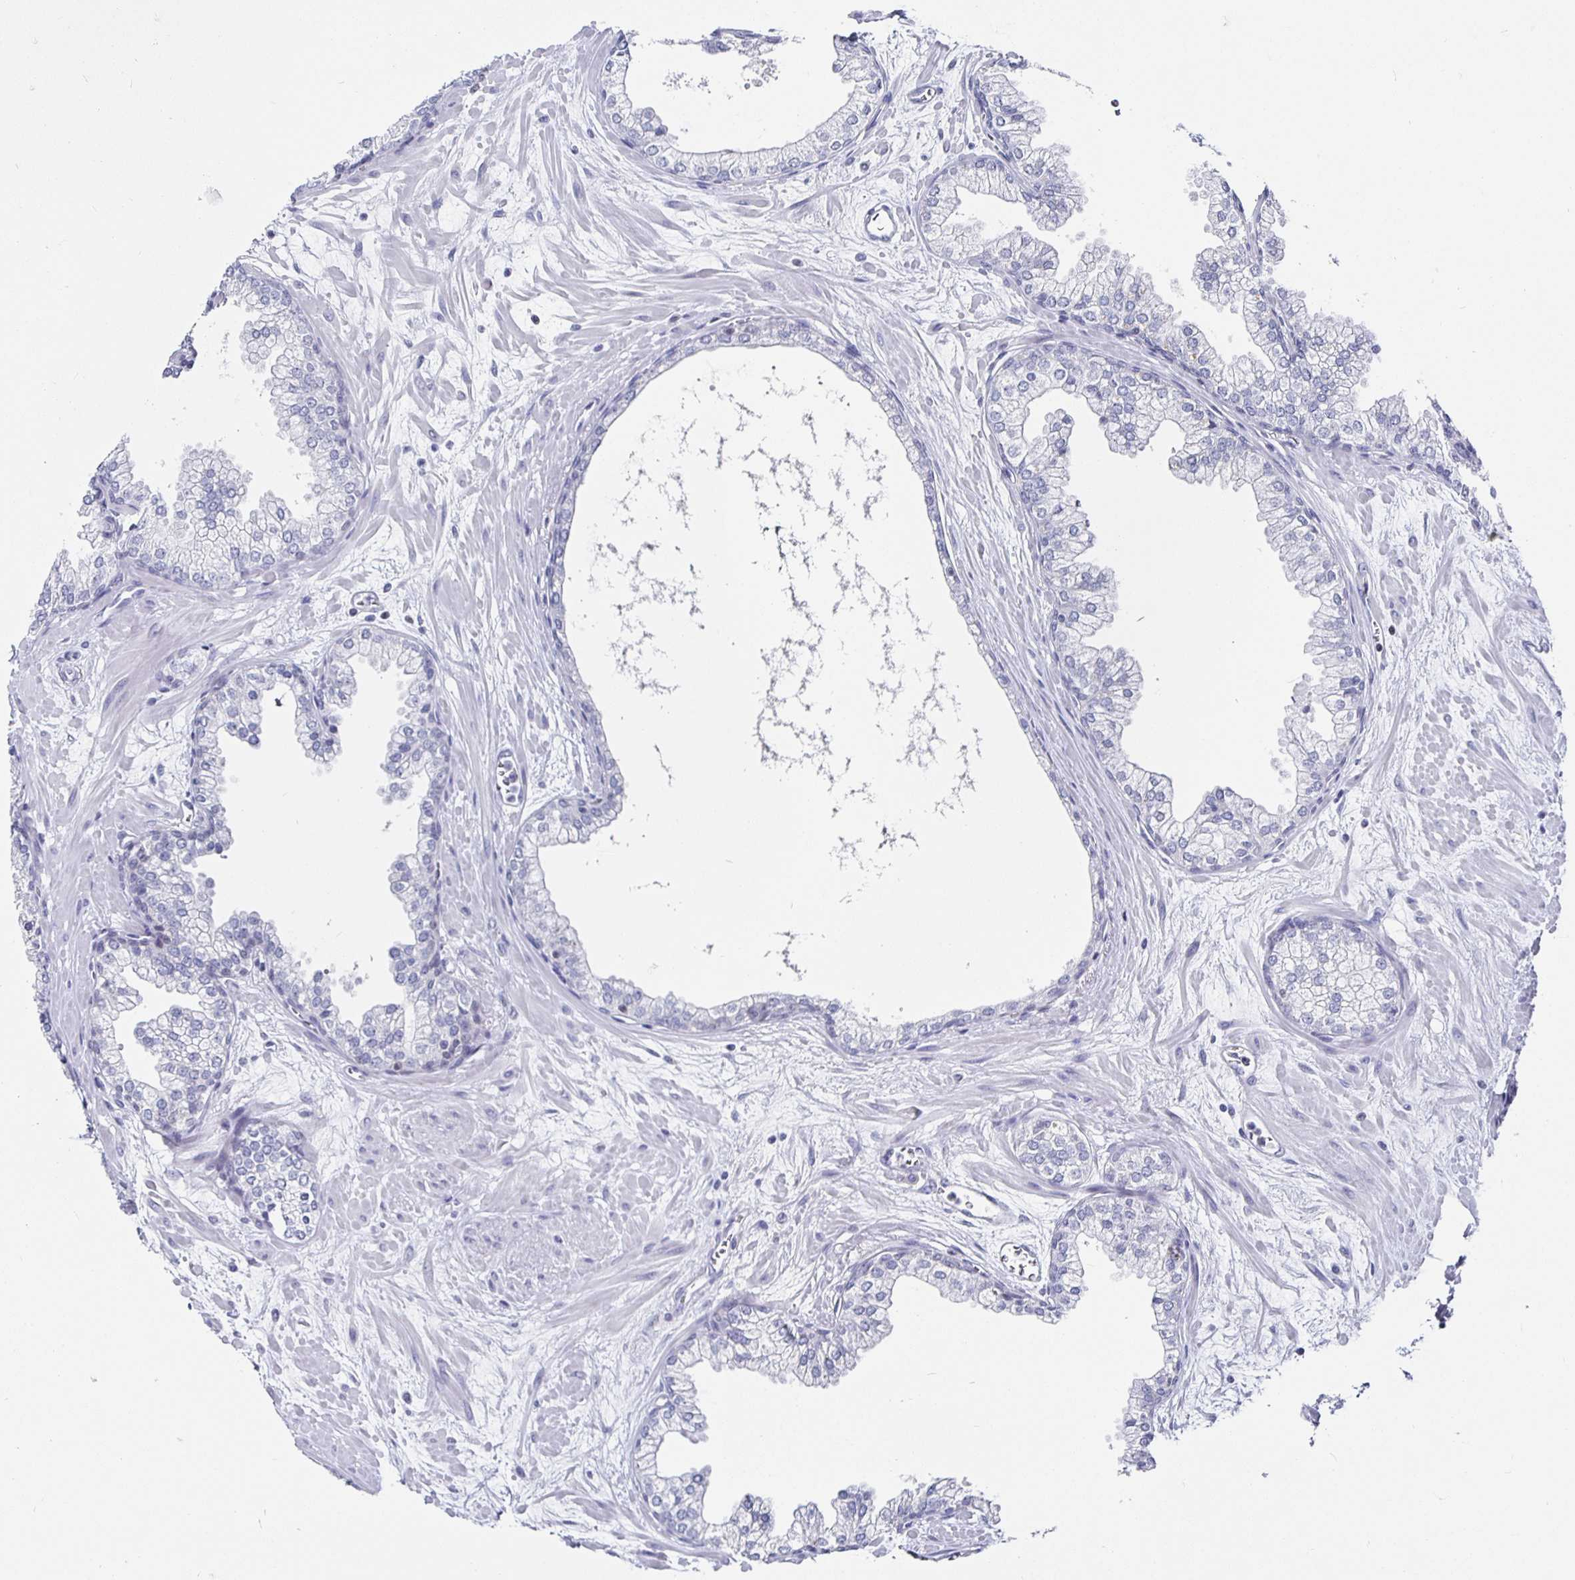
{"staining": {"intensity": "negative", "quantity": "none", "location": "none"}, "tissue": "prostate", "cell_type": "Glandular cells", "image_type": "normal", "snomed": [{"axis": "morphology", "description": "Normal tissue, NOS"}, {"axis": "topography", "description": "Prostate"}, {"axis": "topography", "description": "Peripheral nerve tissue"}], "caption": "Immunohistochemistry micrograph of unremarkable prostate: prostate stained with DAB exhibits no significant protein staining in glandular cells. Brightfield microscopy of immunohistochemistry stained with DAB (brown) and hematoxylin (blue), captured at high magnification.", "gene": "RUNX2", "patient": {"sex": "male", "age": 61}}